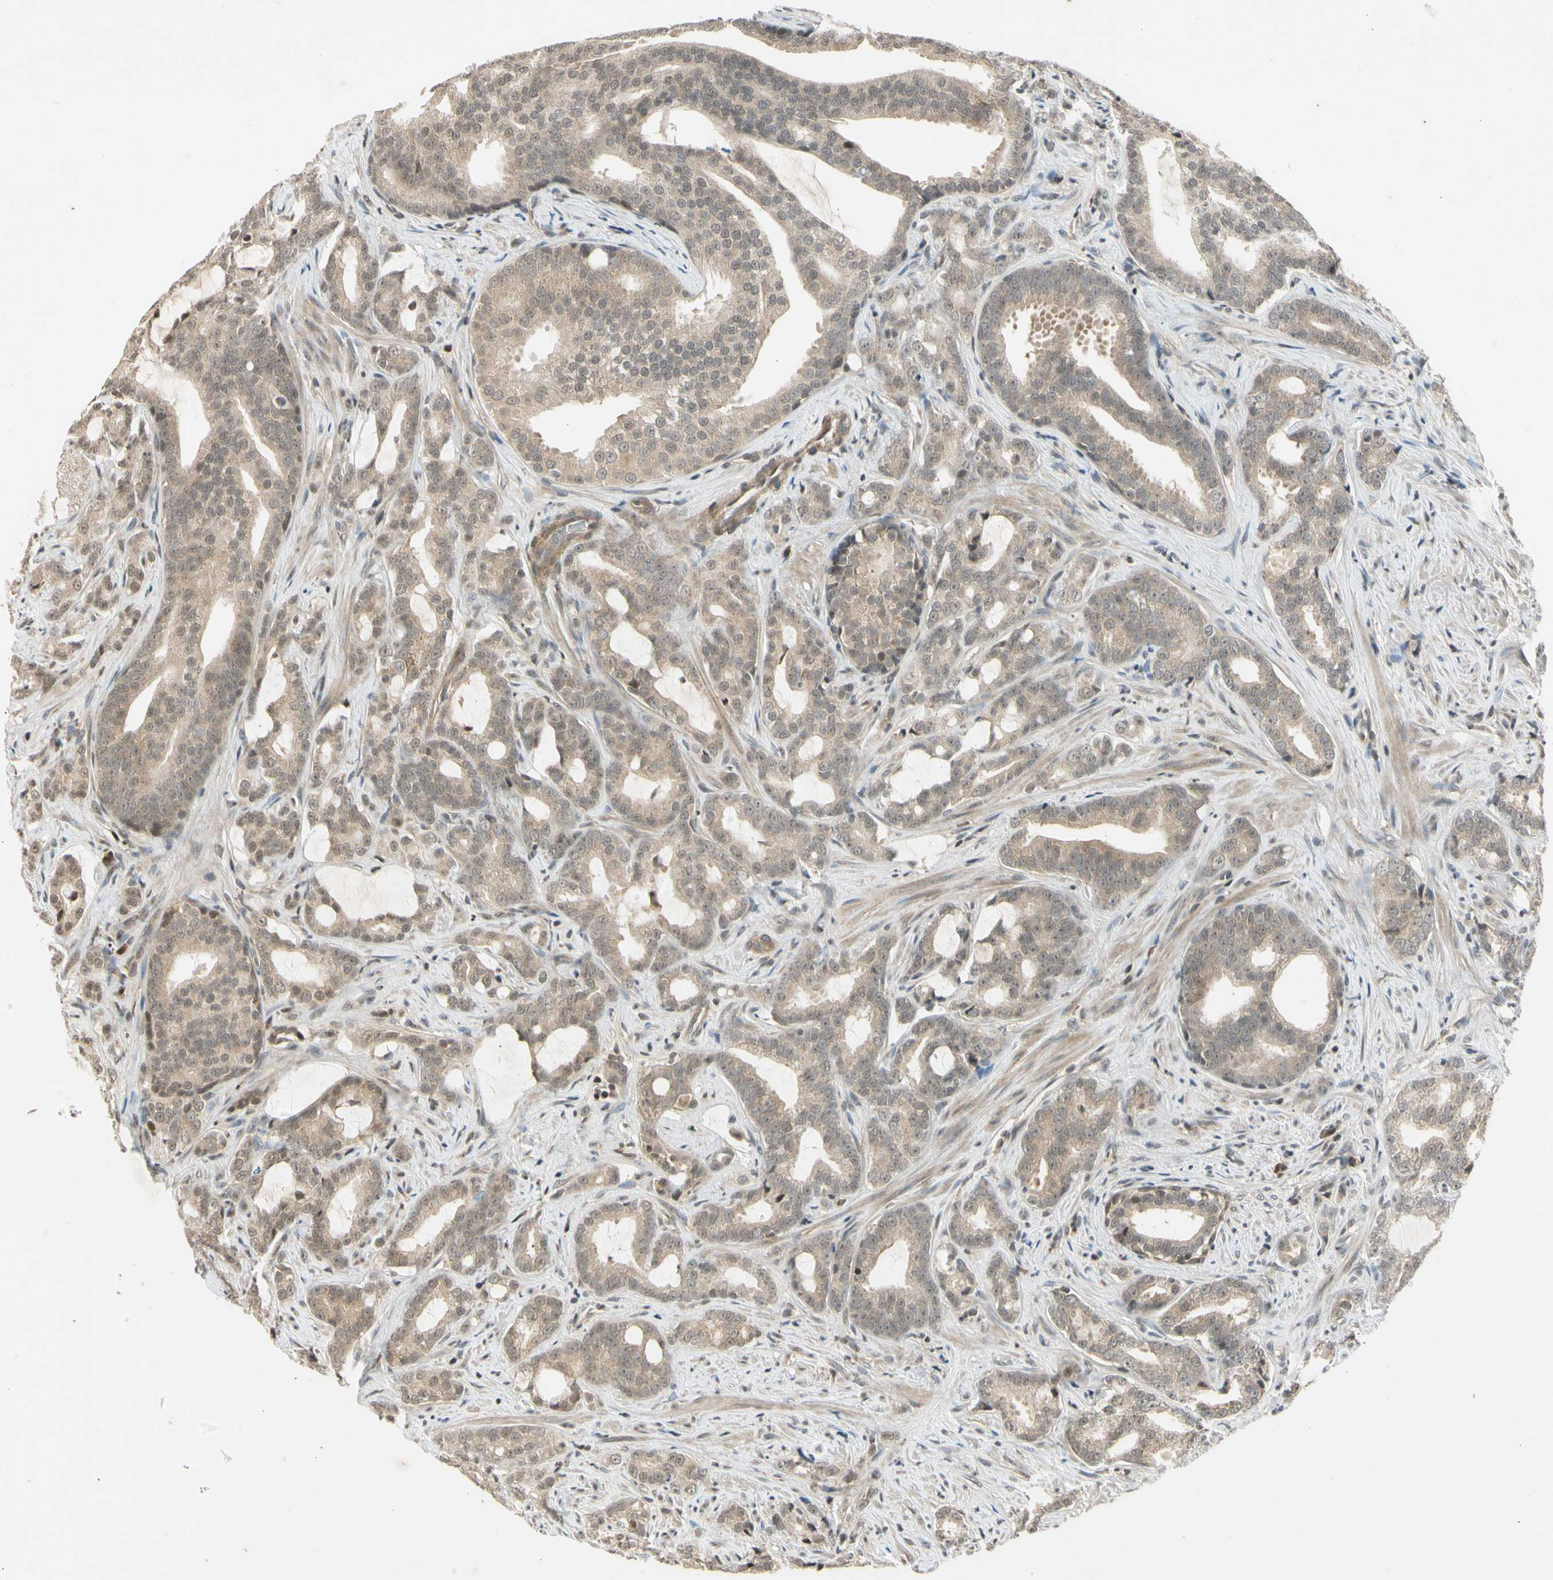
{"staining": {"intensity": "weak", "quantity": ">75%", "location": "cytoplasmic/membranous"}, "tissue": "prostate cancer", "cell_type": "Tumor cells", "image_type": "cancer", "snomed": [{"axis": "morphology", "description": "Adenocarcinoma, Low grade"}, {"axis": "topography", "description": "Prostate"}], "caption": "Prostate cancer was stained to show a protein in brown. There is low levels of weak cytoplasmic/membranous staining in about >75% of tumor cells. (DAB = brown stain, brightfield microscopy at high magnification).", "gene": "EFNB2", "patient": {"sex": "male", "age": 58}}